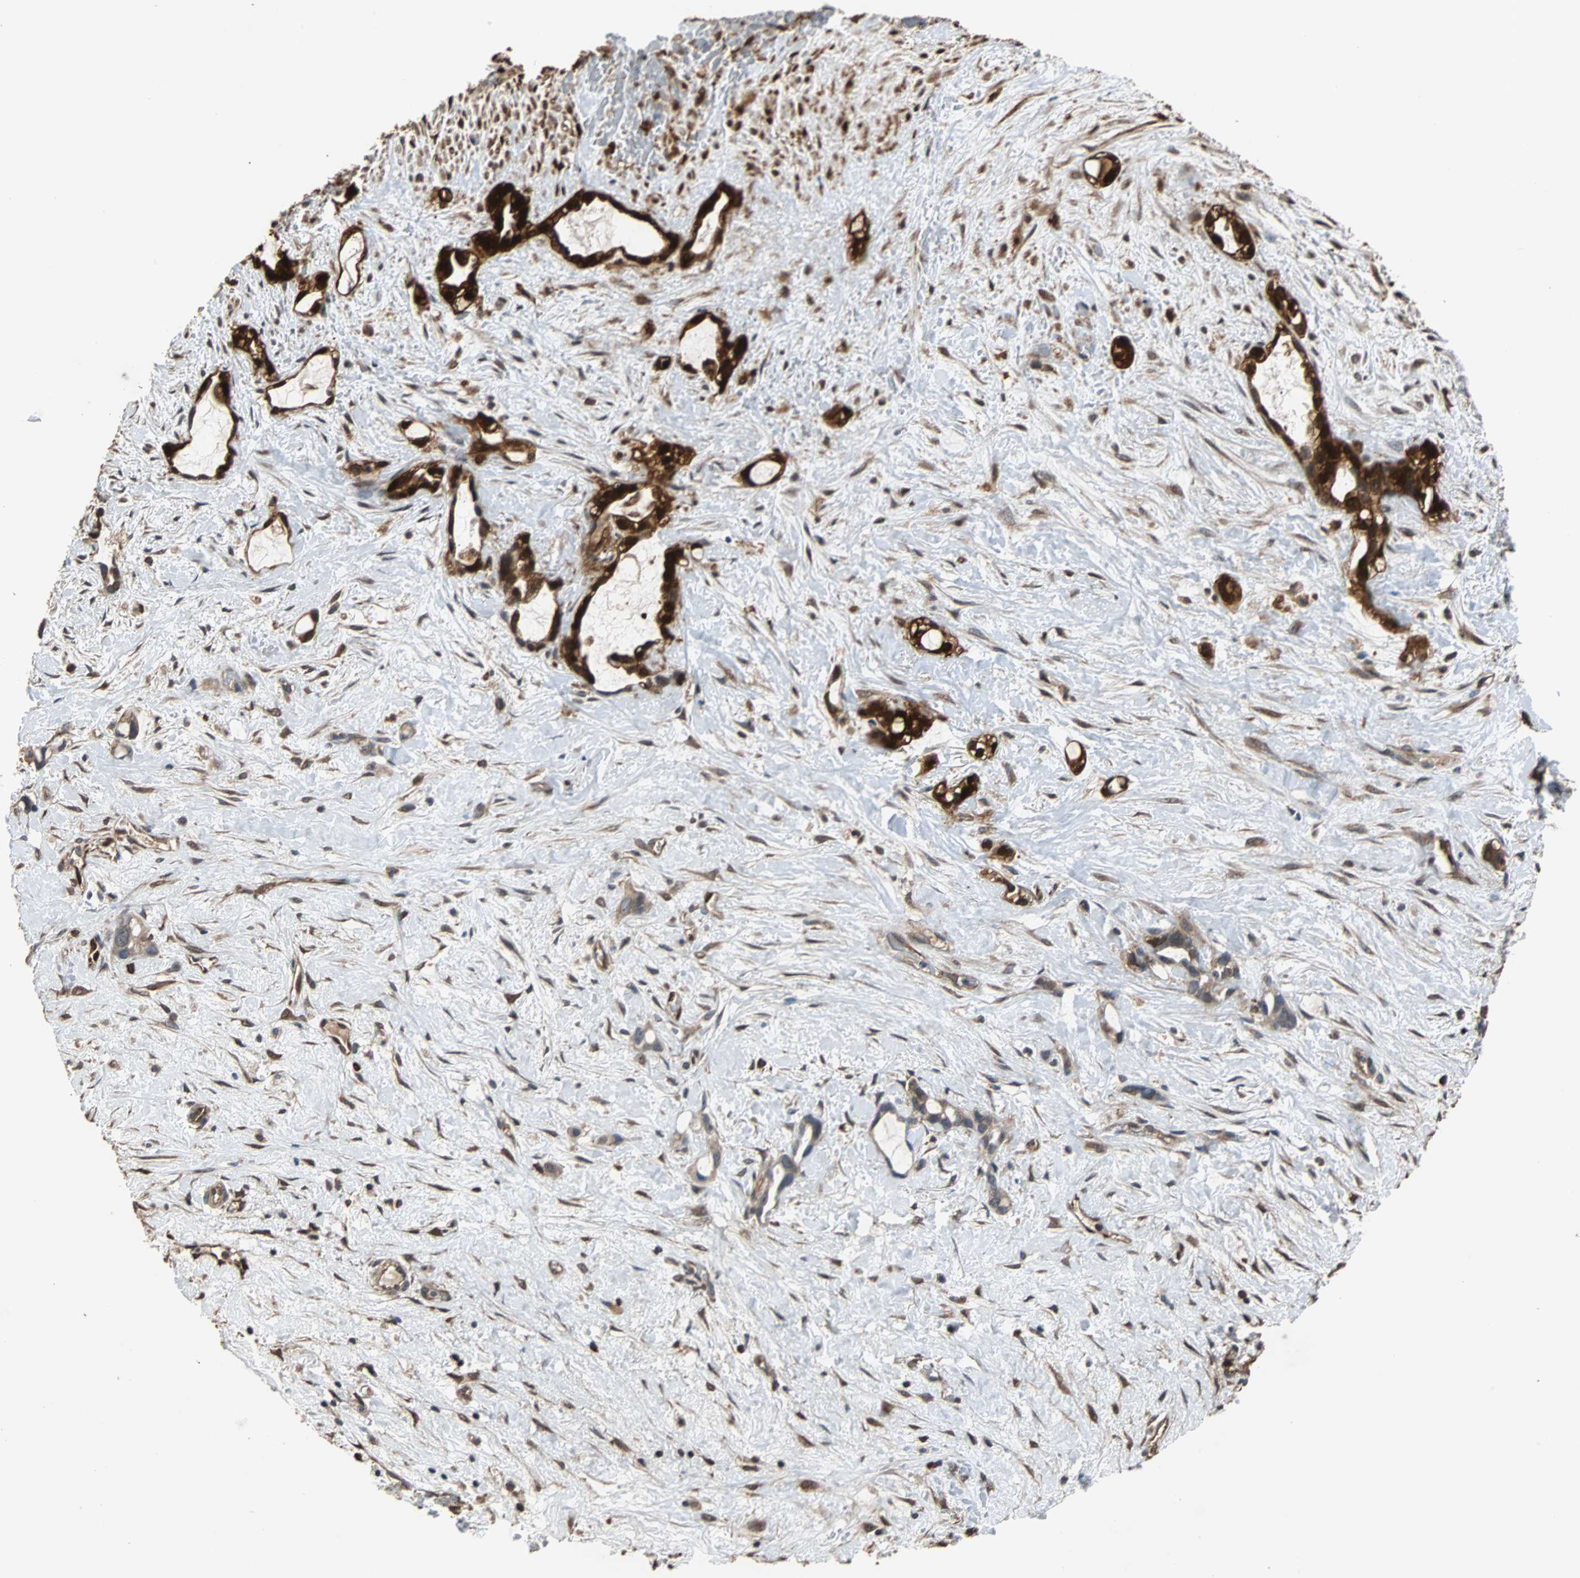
{"staining": {"intensity": "strong", "quantity": "25%-75%", "location": "cytoplasmic/membranous"}, "tissue": "liver cancer", "cell_type": "Tumor cells", "image_type": "cancer", "snomed": [{"axis": "morphology", "description": "Cholangiocarcinoma"}, {"axis": "topography", "description": "Liver"}], "caption": "DAB immunohistochemical staining of liver cholangiocarcinoma demonstrates strong cytoplasmic/membranous protein staining in approximately 25%-75% of tumor cells. The protein of interest is stained brown, and the nuclei are stained in blue (DAB IHC with brightfield microscopy, high magnification).", "gene": "NDRG1", "patient": {"sex": "female", "age": 65}}